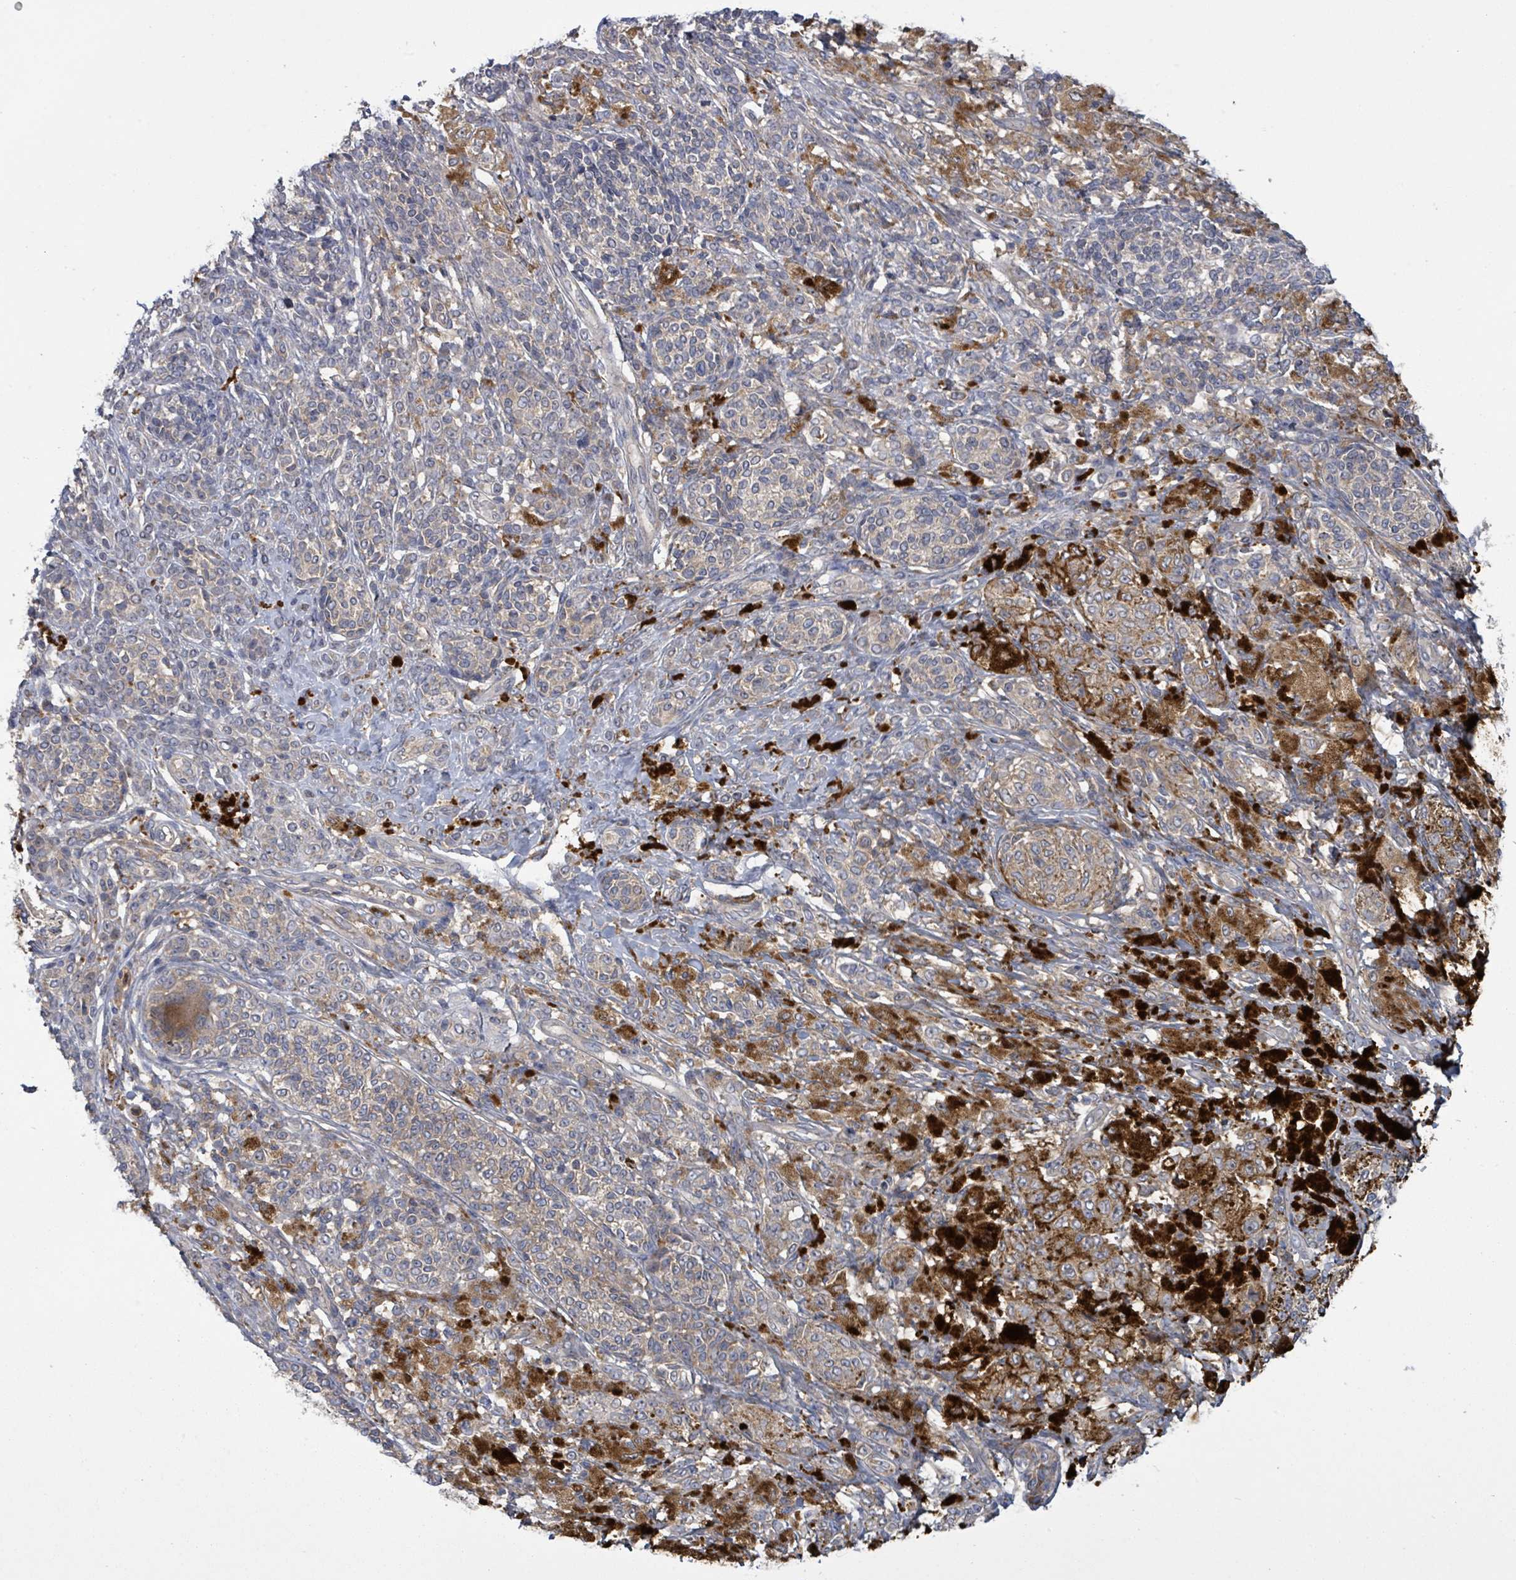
{"staining": {"intensity": "moderate", "quantity": "<25%", "location": "cytoplasmic/membranous"}, "tissue": "melanoma", "cell_type": "Tumor cells", "image_type": "cancer", "snomed": [{"axis": "morphology", "description": "Malignant melanoma, NOS"}, {"axis": "topography", "description": "Skin"}], "caption": "A low amount of moderate cytoplasmic/membranous positivity is appreciated in about <25% of tumor cells in melanoma tissue.", "gene": "SERPINE3", "patient": {"sex": "male", "age": 42}}